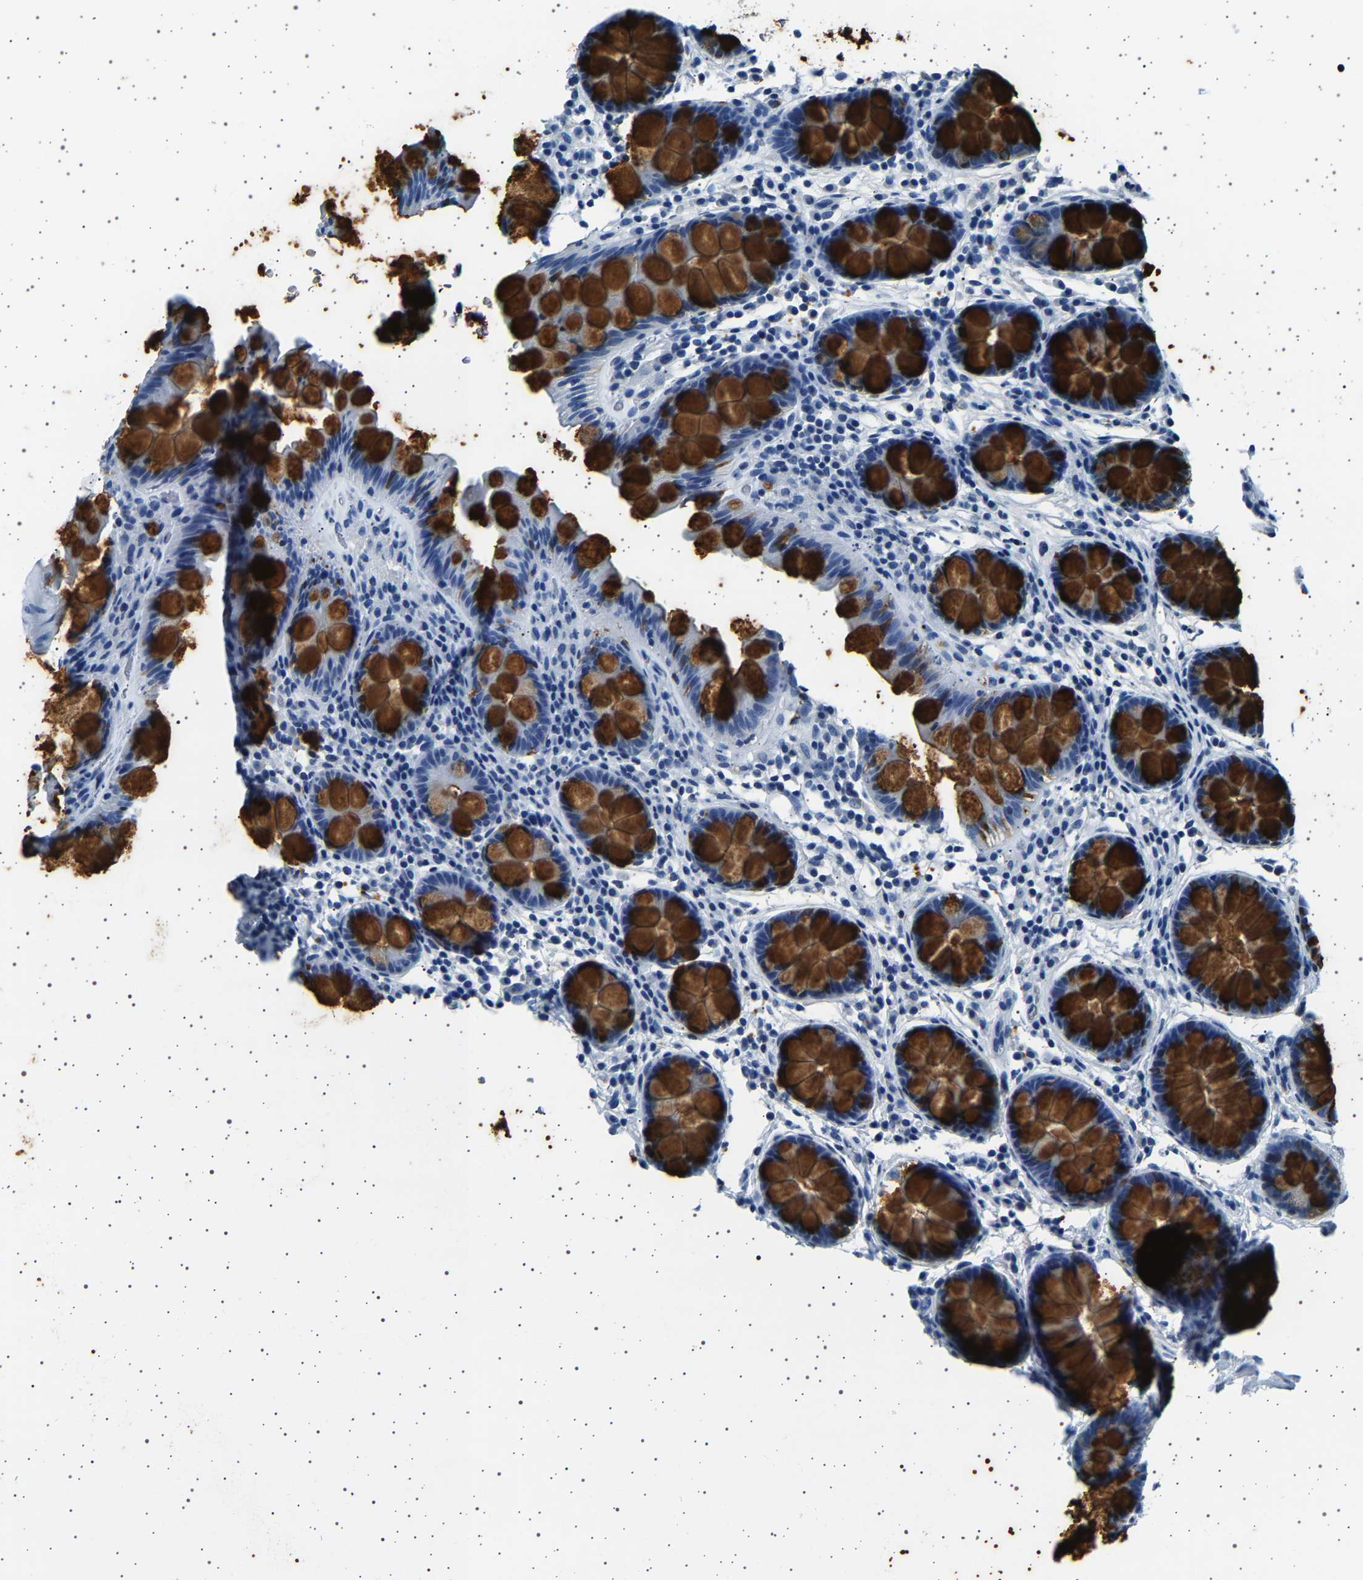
{"staining": {"intensity": "negative", "quantity": "none", "location": "none"}, "tissue": "colon", "cell_type": "Endothelial cells", "image_type": "normal", "snomed": [{"axis": "morphology", "description": "Normal tissue, NOS"}, {"axis": "topography", "description": "Colon"}], "caption": "IHC image of normal colon stained for a protein (brown), which shows no staining in endothelial cells. The staining was performed using DAB to visualize the protein expression in brown, while the nuclei were stained in blue with hematoxylin (Magnification: 20x).", "gene": "TFF3", "patient": {"sex": "female", "age": 80}}